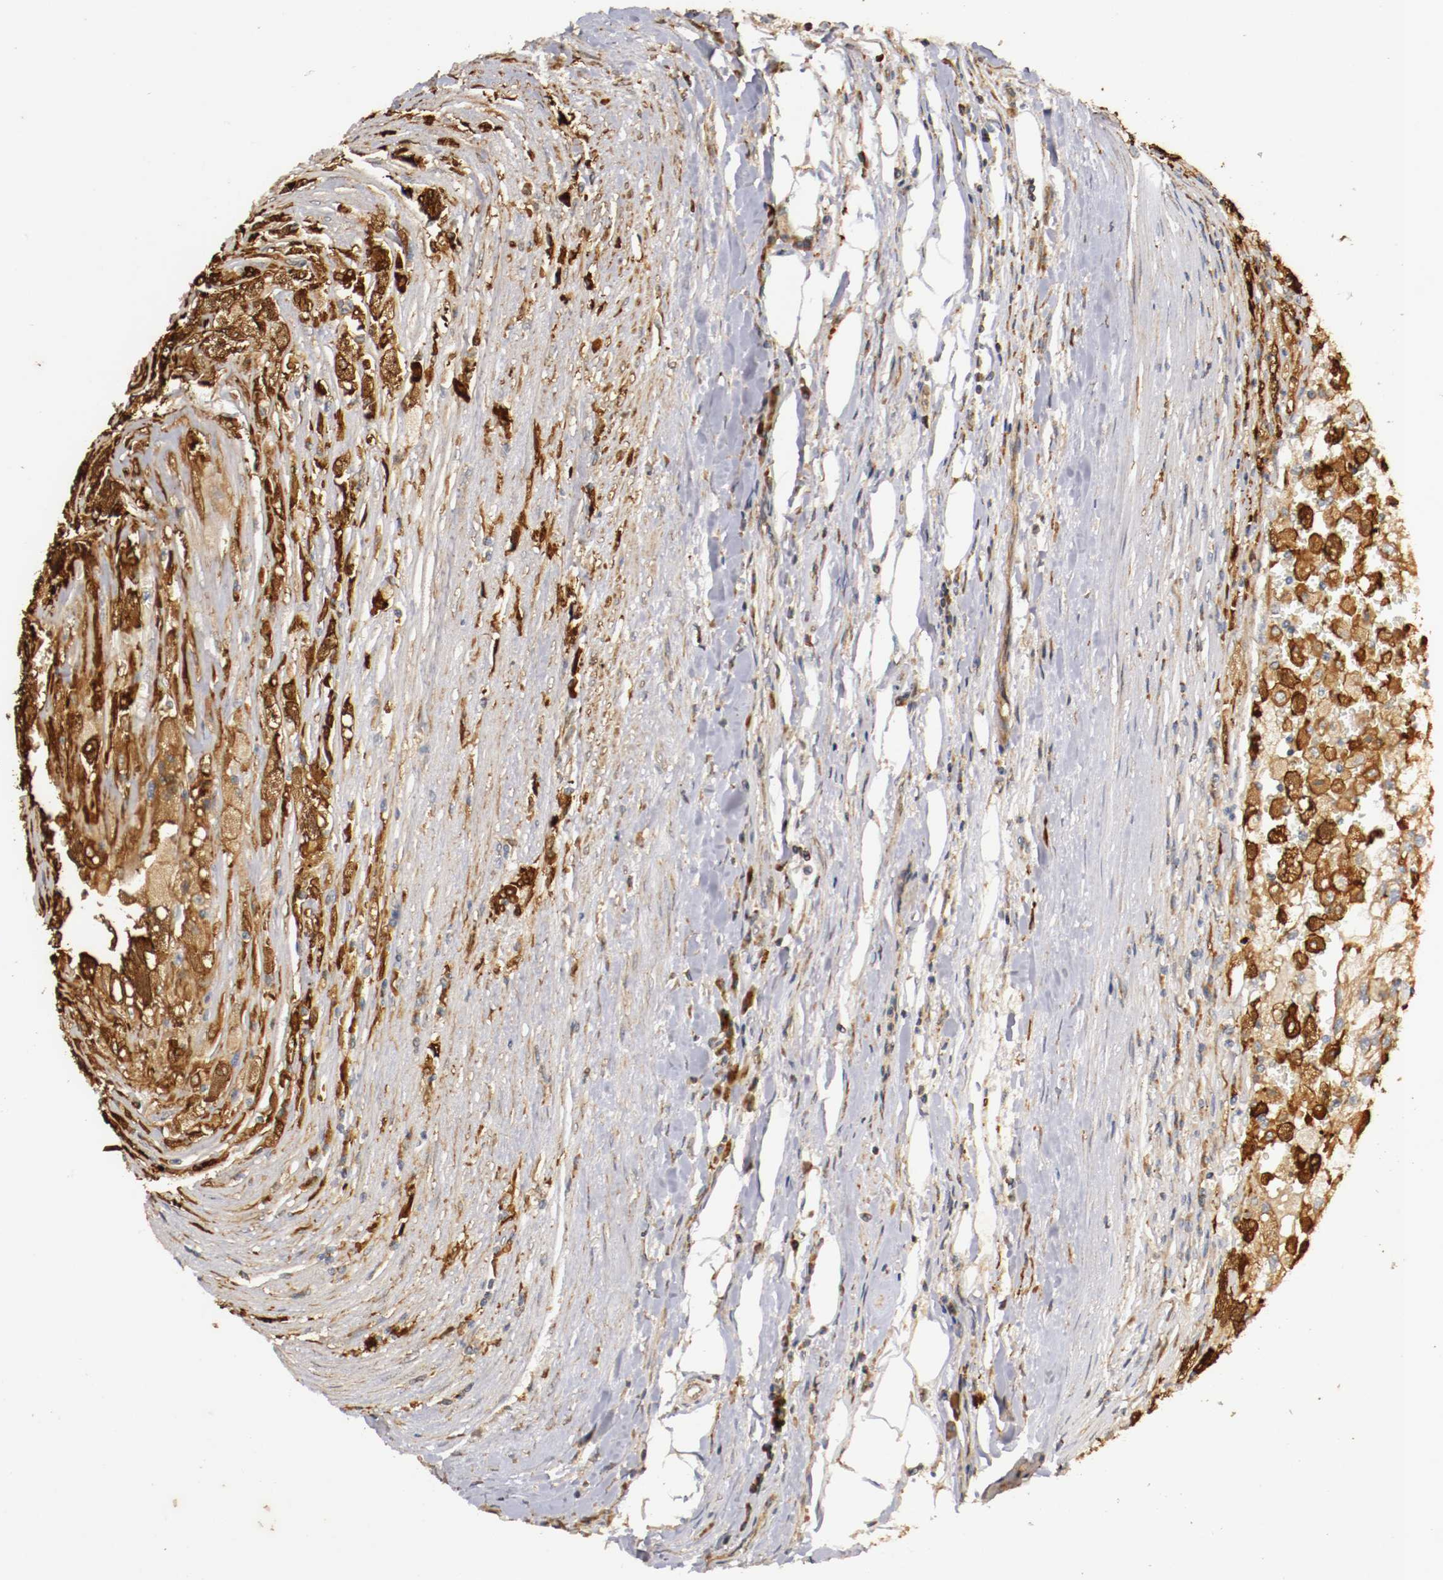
{"staining": {"intensity": "strong", "quantity": ">75%", "location": "cytoplasmic/membranous"}, "tissue": "renal cancer", "cell_type": "Tumor cells", "image_type": "cancer", "snomed": [{"axis": "morphology", "description": "Normal tissue, NOS"}, {"axis": "morphology", "description": "Adenocarcinoma, NOS"}, {"axis": "topography", "description": "Kidney"}], "caption": "Immunohistochemistry micrograph of neoplastic tissue: human renal cancer stained using IHC reveals high levels of strong protein expression localized specifically in the cytoplasmic/membranous of tumor cells, appearing as a cytoplasmic/membranous brown color.", "gene": "VEZT", "patient": {"sex": "male", "age": 71}}